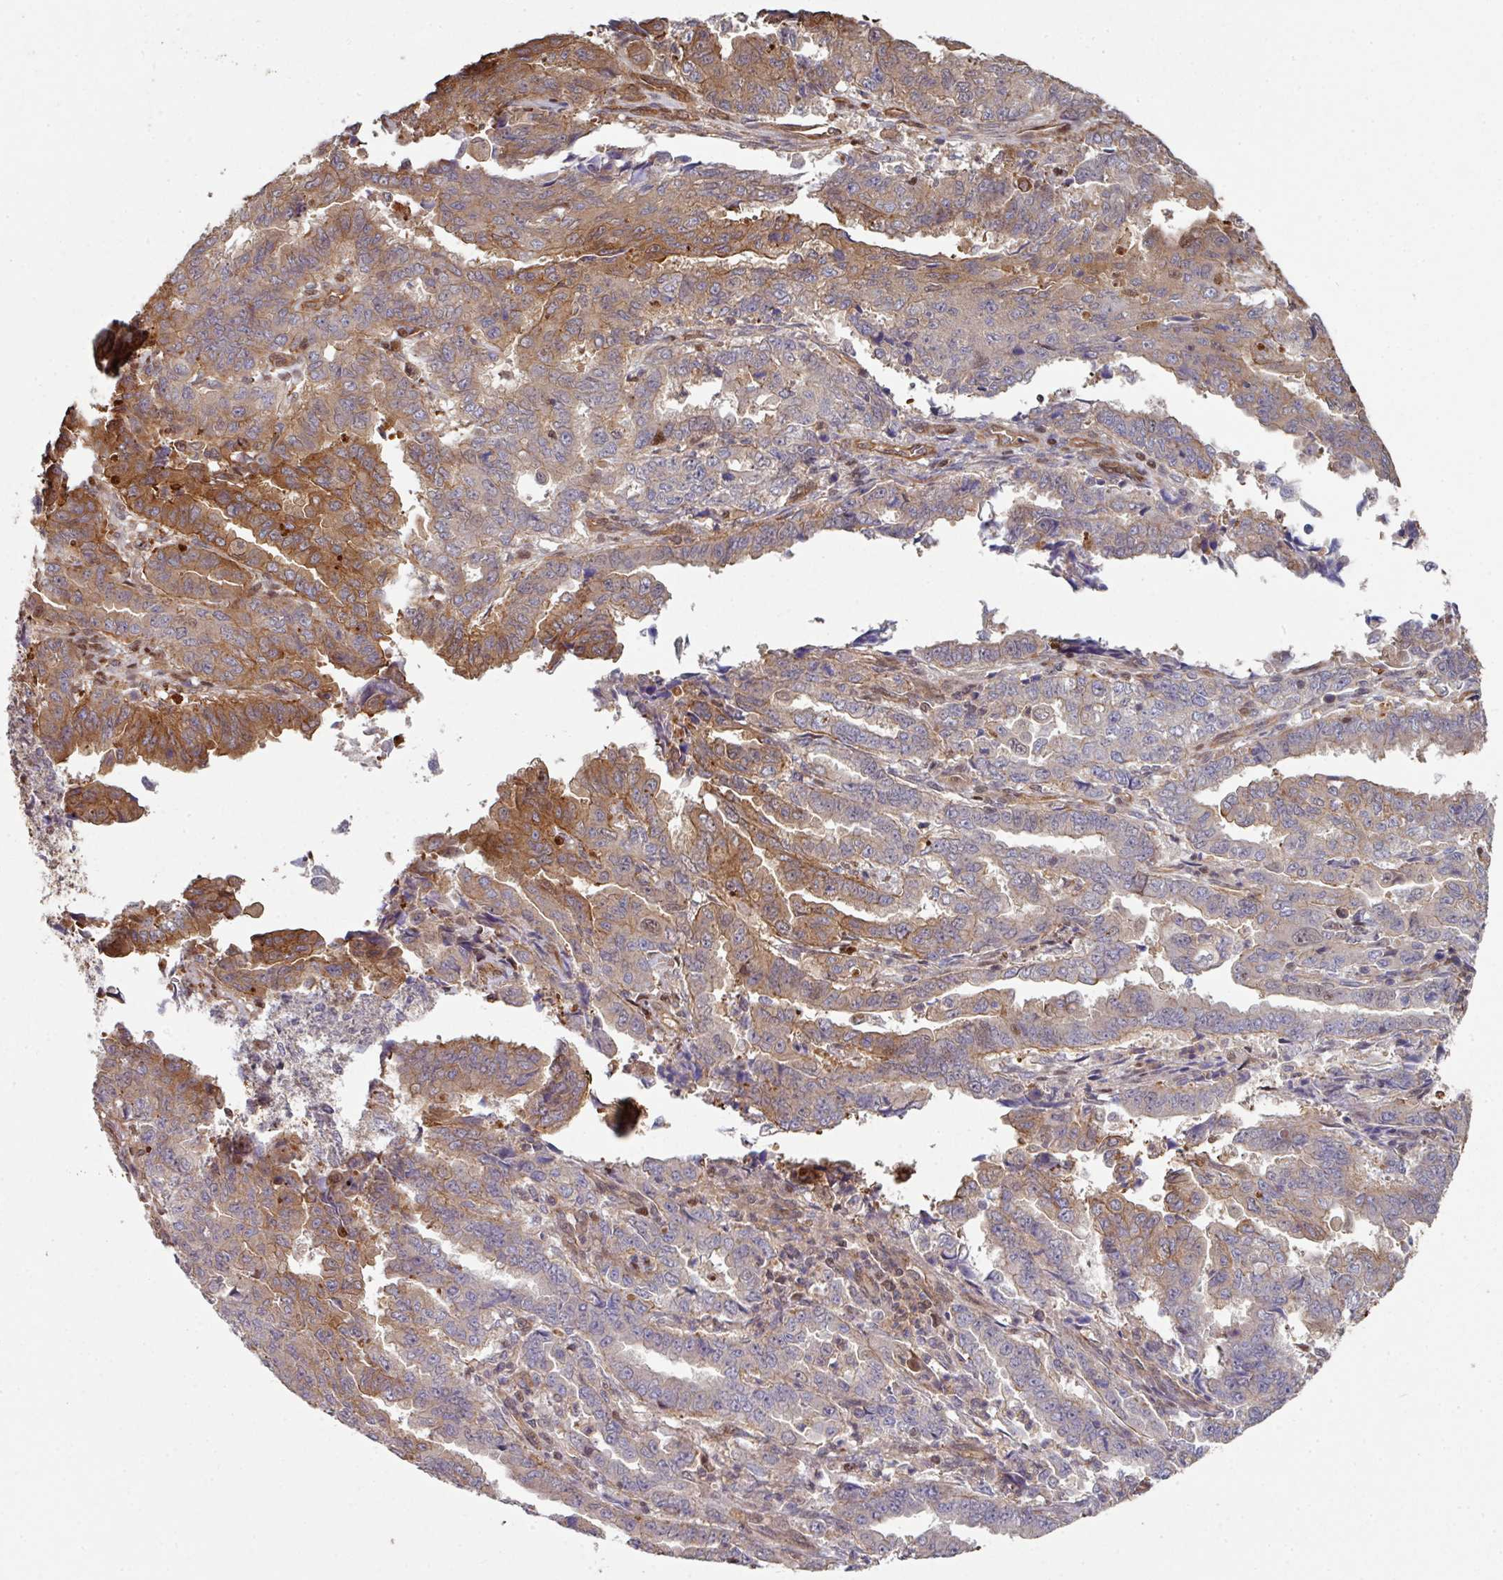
{"staining": {"intensity": "moderate", "quantity": "<25%", "location": "cytoplasmic/membranous"}, "tissue": "endometrial cancer", "cell_type": "Tumor cells", "image_type": "cancer", "snomed": [{"axis": "morphology", "description": "Adenocarcinoma, NOS"}, {"axis": "topography", "description": "Endometrium"}], "caption": "Immunohistochemistry (IHC) staining of adenocarcinoma (endometrial), which demonstrates low levels of moderate cytoplasmic/membranous positivity in about <25% of tumor cells indicating moderate cytoplasmic/membranous protein expression. The staining was performed using DAB (3,3'-diaminobenzidine) (brown) for protein detection and nuclei were counterstained in hematoxylin (blue).", "gene": "ANO9", "patient": {"sex": "female", "age": 50}}